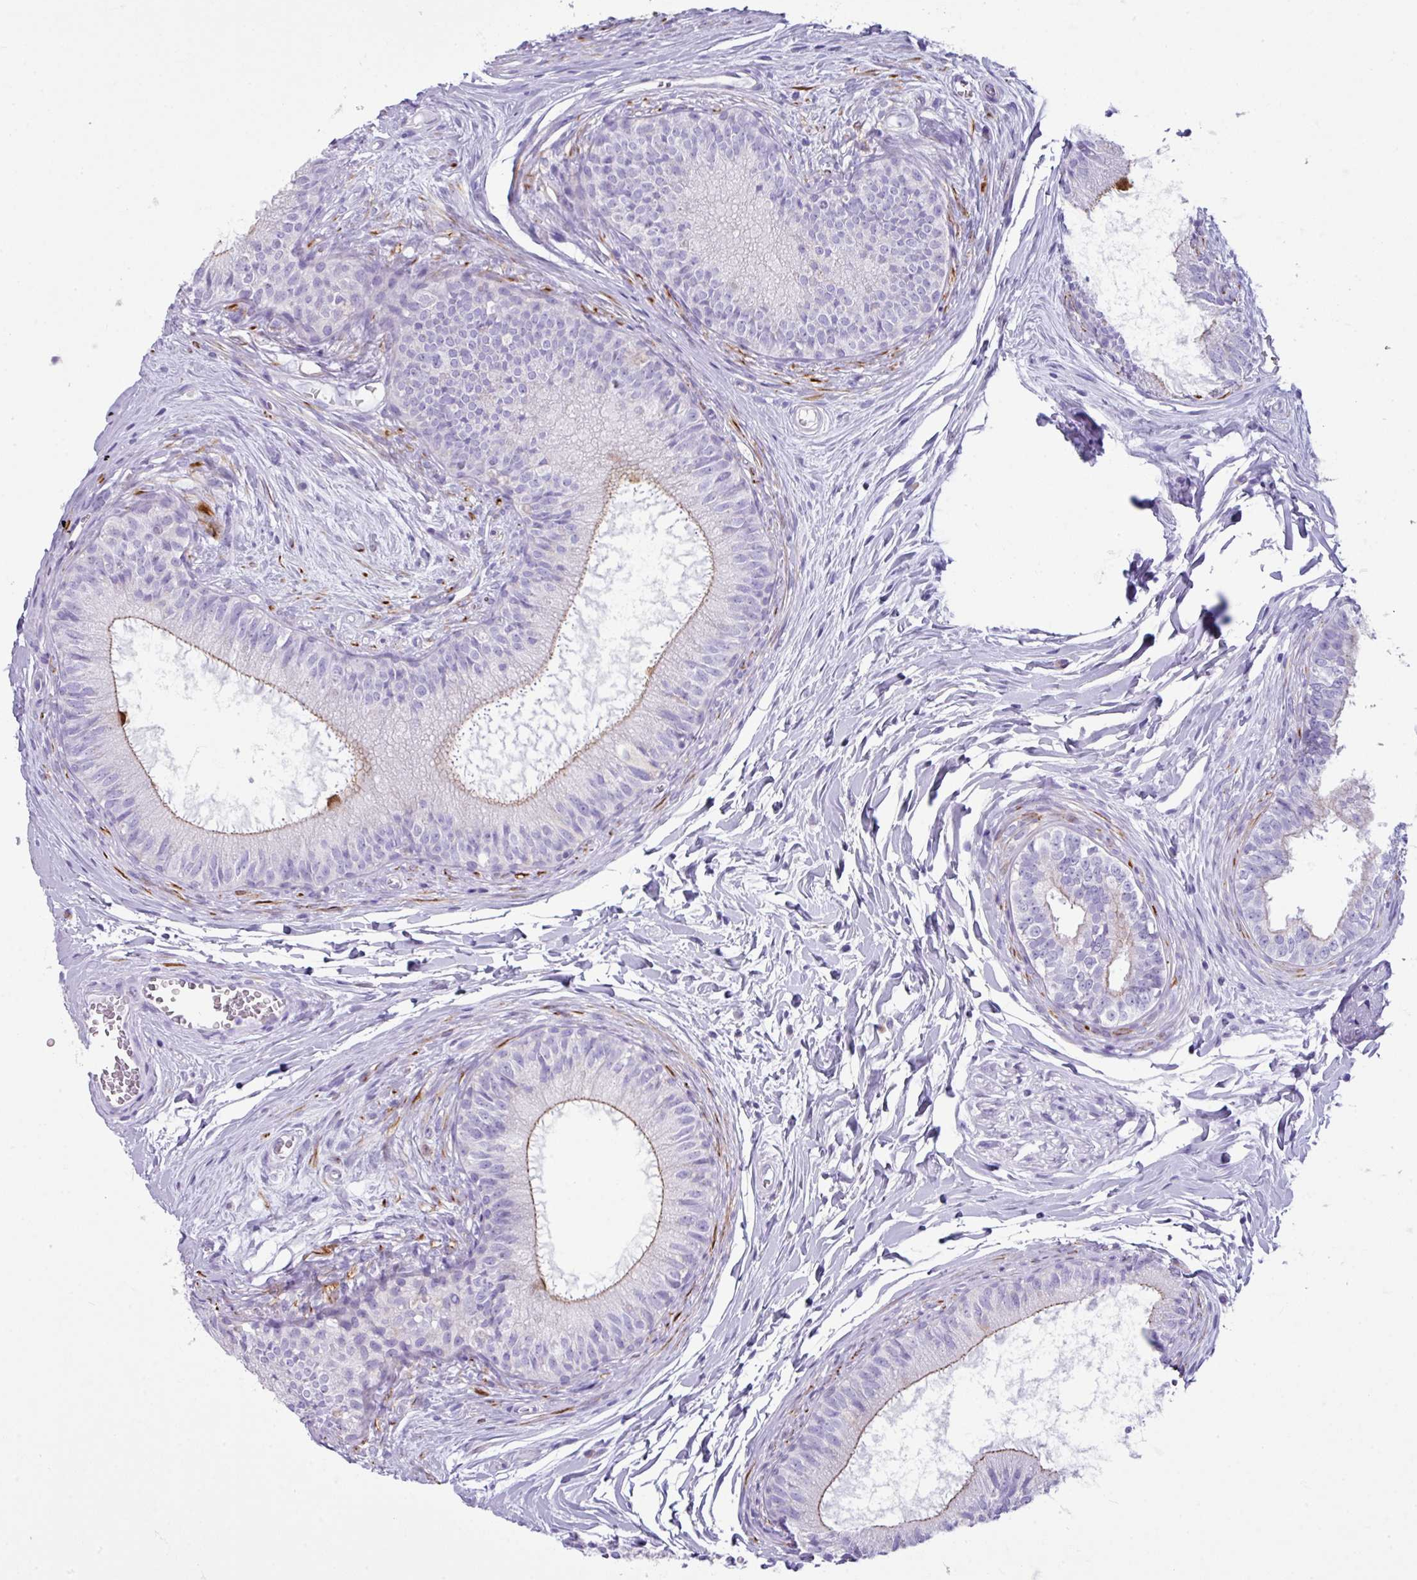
{"staining": {"intensity": "weak", "quantity": "25%-75%", "location": "cytoplasmic/membranous"}, "tissue": "epididymis", "cell_type": "Glandular cells", "image_type": "normal", "snomed": [{"axis": "morphology", "description": "Normal tissue, NOS"}, {"axis": "topography", "description": "Epididymis"}], "caption": "Protein staining shows weak cytoplasmic/membranous staining in about 25%-75% of glandular cells in unremarkable epididymis. The staining was performed using DAB, with brown indicating positive protein expression. Nuclei are stained blue with hematoxylin.", "gene": "ABCC5", "patient": {"sex": "male", "age": 25}}